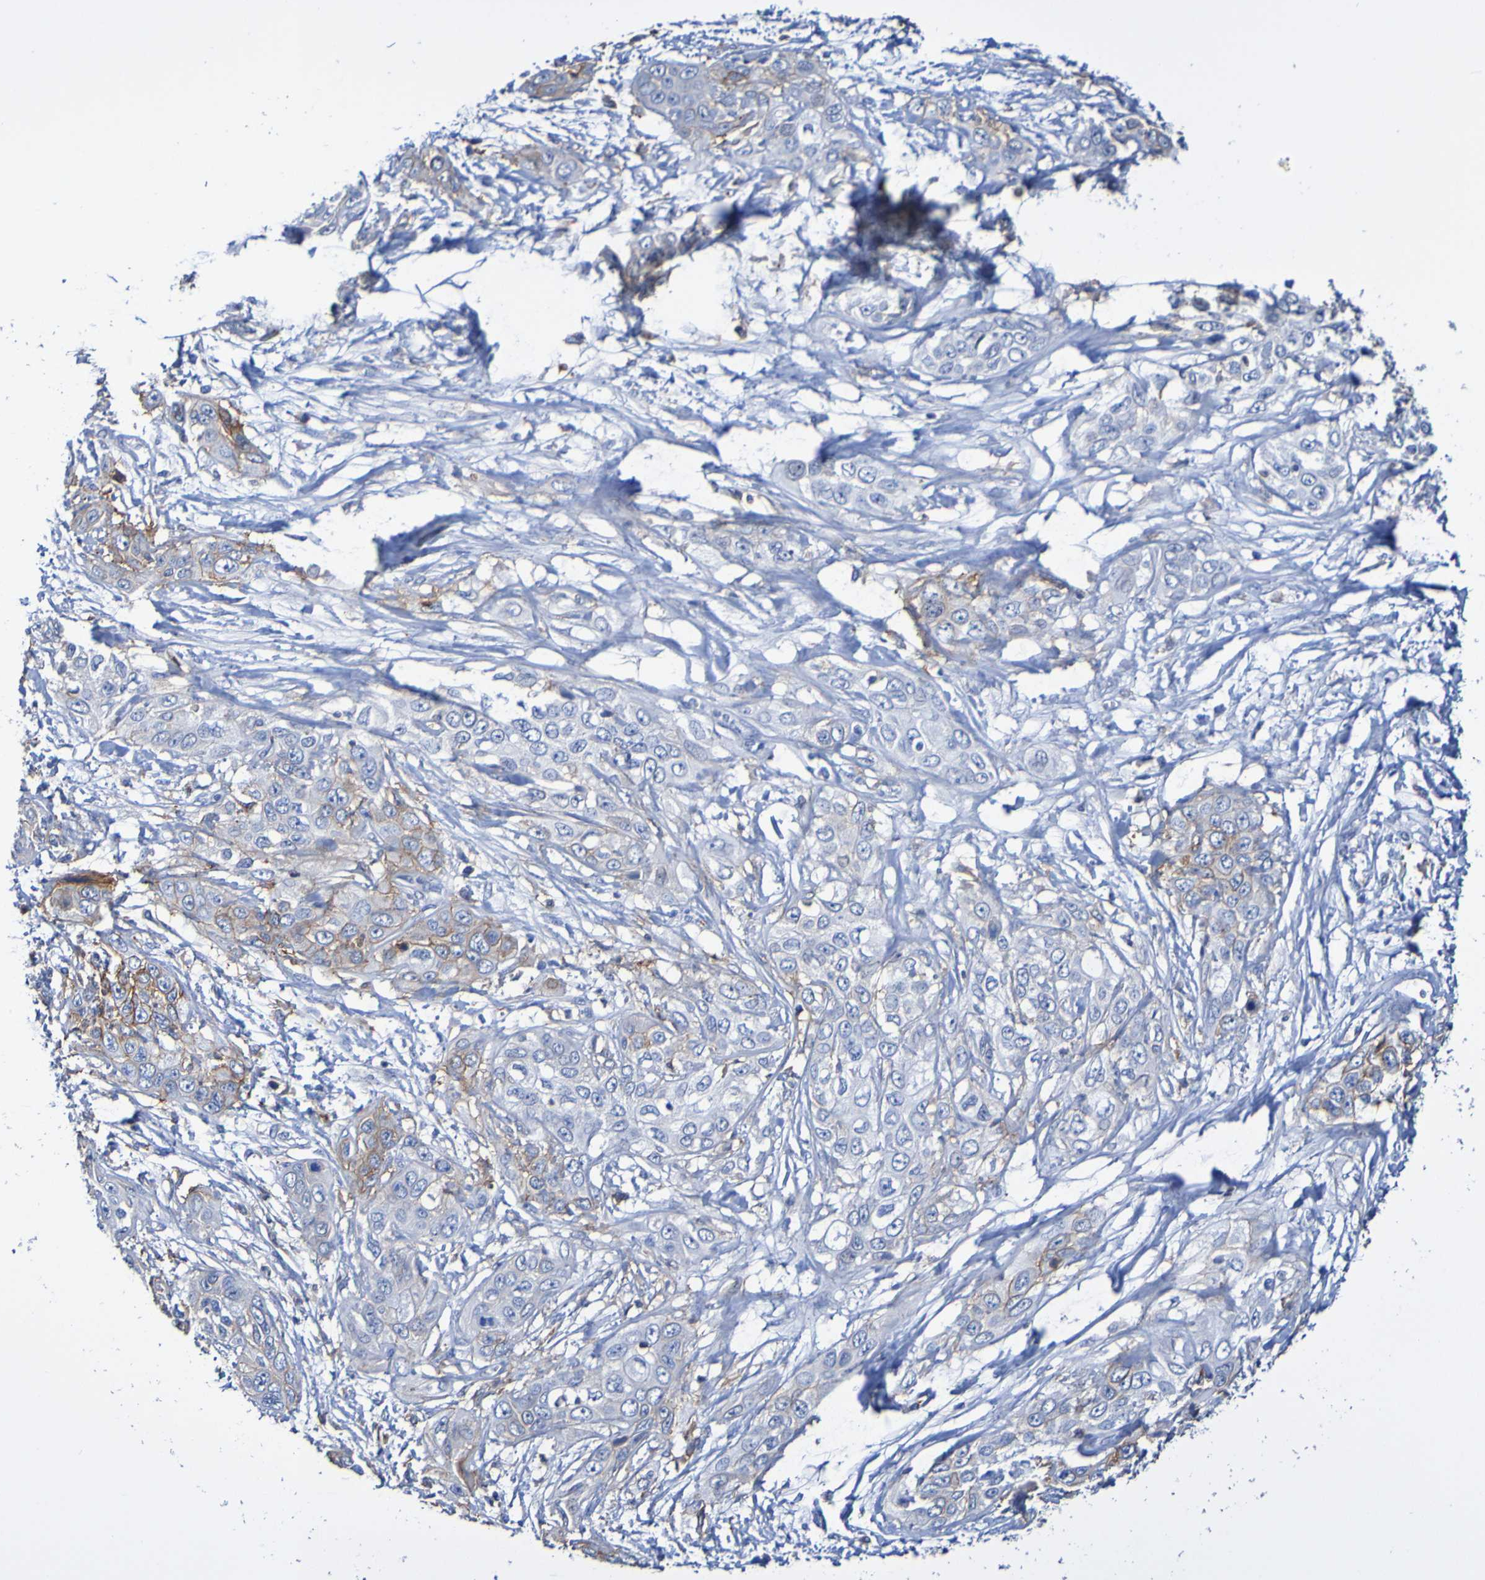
{"staining": {"intensity": "moderate", "quantity": "<25%", "location": "cytoplasmic/membranous"}, "tissue": "pancreatic cancer", "cell_type": "Tumor cells", "image_type": "cancer", "snomed": [{"axis": "morphology", "description": "Adenocarcinoma, NOS"}, {"axis": "topography", "description": "Pancreas"}], "caption": "Brown immunohistochemical staining in pancreatic cancer displays moderate cytoplasmic/membranous positivity in about <25% of tumor cells.", "gene": "SLC3A2", "patient": {"sex": "female", "age": 70}}